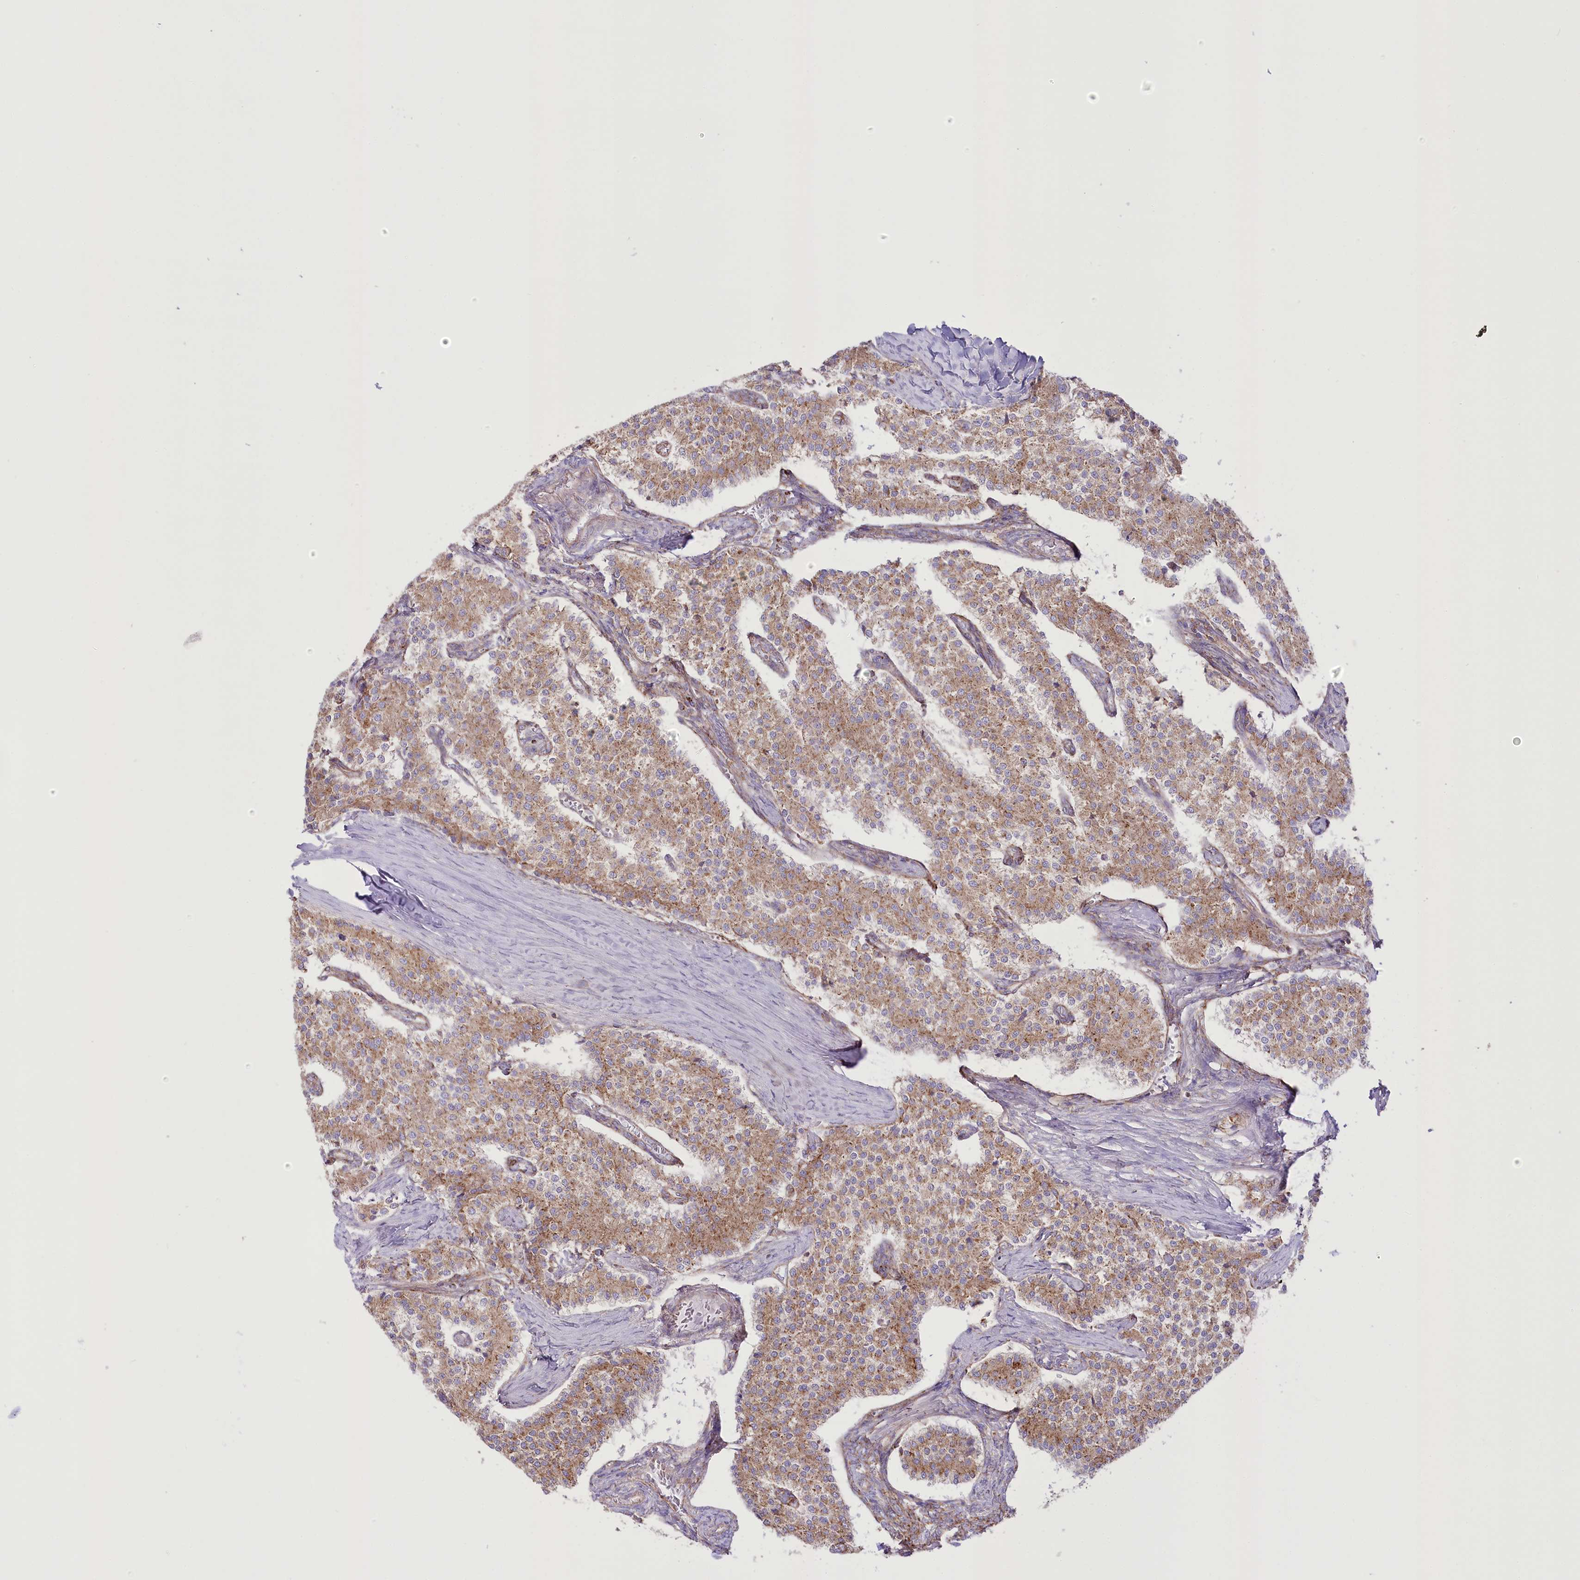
{"staining": {"intensity": "moderate", "quantity": ">75%", "location": "cytoplasmic/membranous"}, "tissue": "carcinoid", "cell_type": "Tumor cells", "image_type": "cancer", "snomed": [{"axis": "morphology", "description": "Carcinoid, malignant, NOS"}, {"axis": "topography", "description": "Colon"}], "caption": "Immunohistochemical staining of carcinoid exhibits medium levels of moderate cytoplasmic/membranous protein positivity in approximately >75% of tumor cells.", "gene": "FAM216A", "patient": {"sex": "female", "age": 52}}